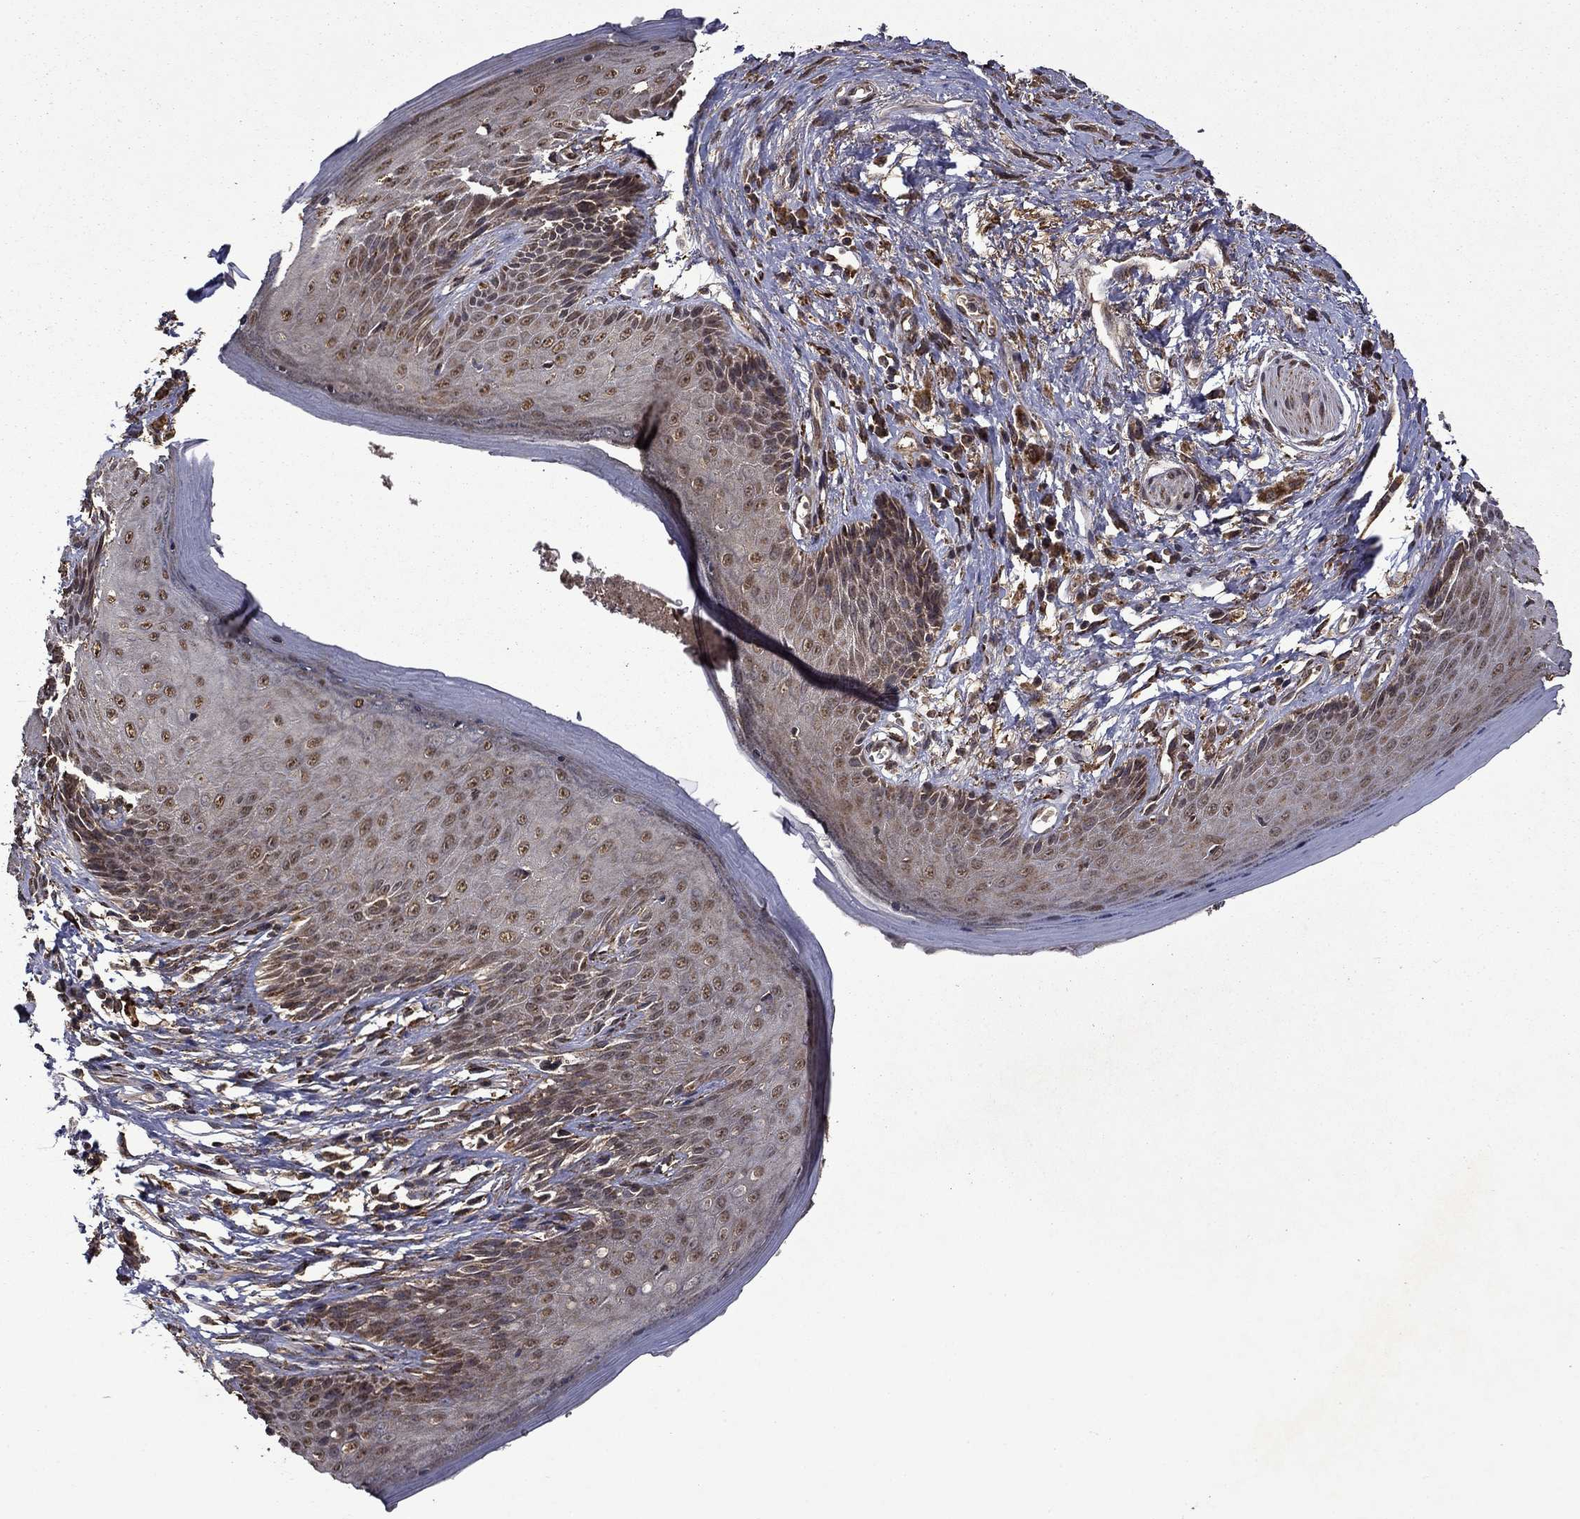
{"staining": {"intensity": "strong", "quantity": "25%-75%", "location": "cytoplasmic/membranous"}, "tissue": "skin", "cell_type": "Epidermal cells", "image_type": "normal", "snomed": [{"axis": "morphology", "description": "Normal tissue, NOS"}, {"axis": "morphology", "description": "Adenocarcinoma, NOS"}, {"axis": "topography", "description": "Rectum"}, {"axis": "topography", "description": "Anal"}], "caption": "Strong cytoplasmic/membranous staining for a protein is present in approximately 25%-75% of epidermal cells of normal skin using immunohistochemistry (IHC).", "gene": "ITM2B", "patient": {"sex": "female", "age": 68}}